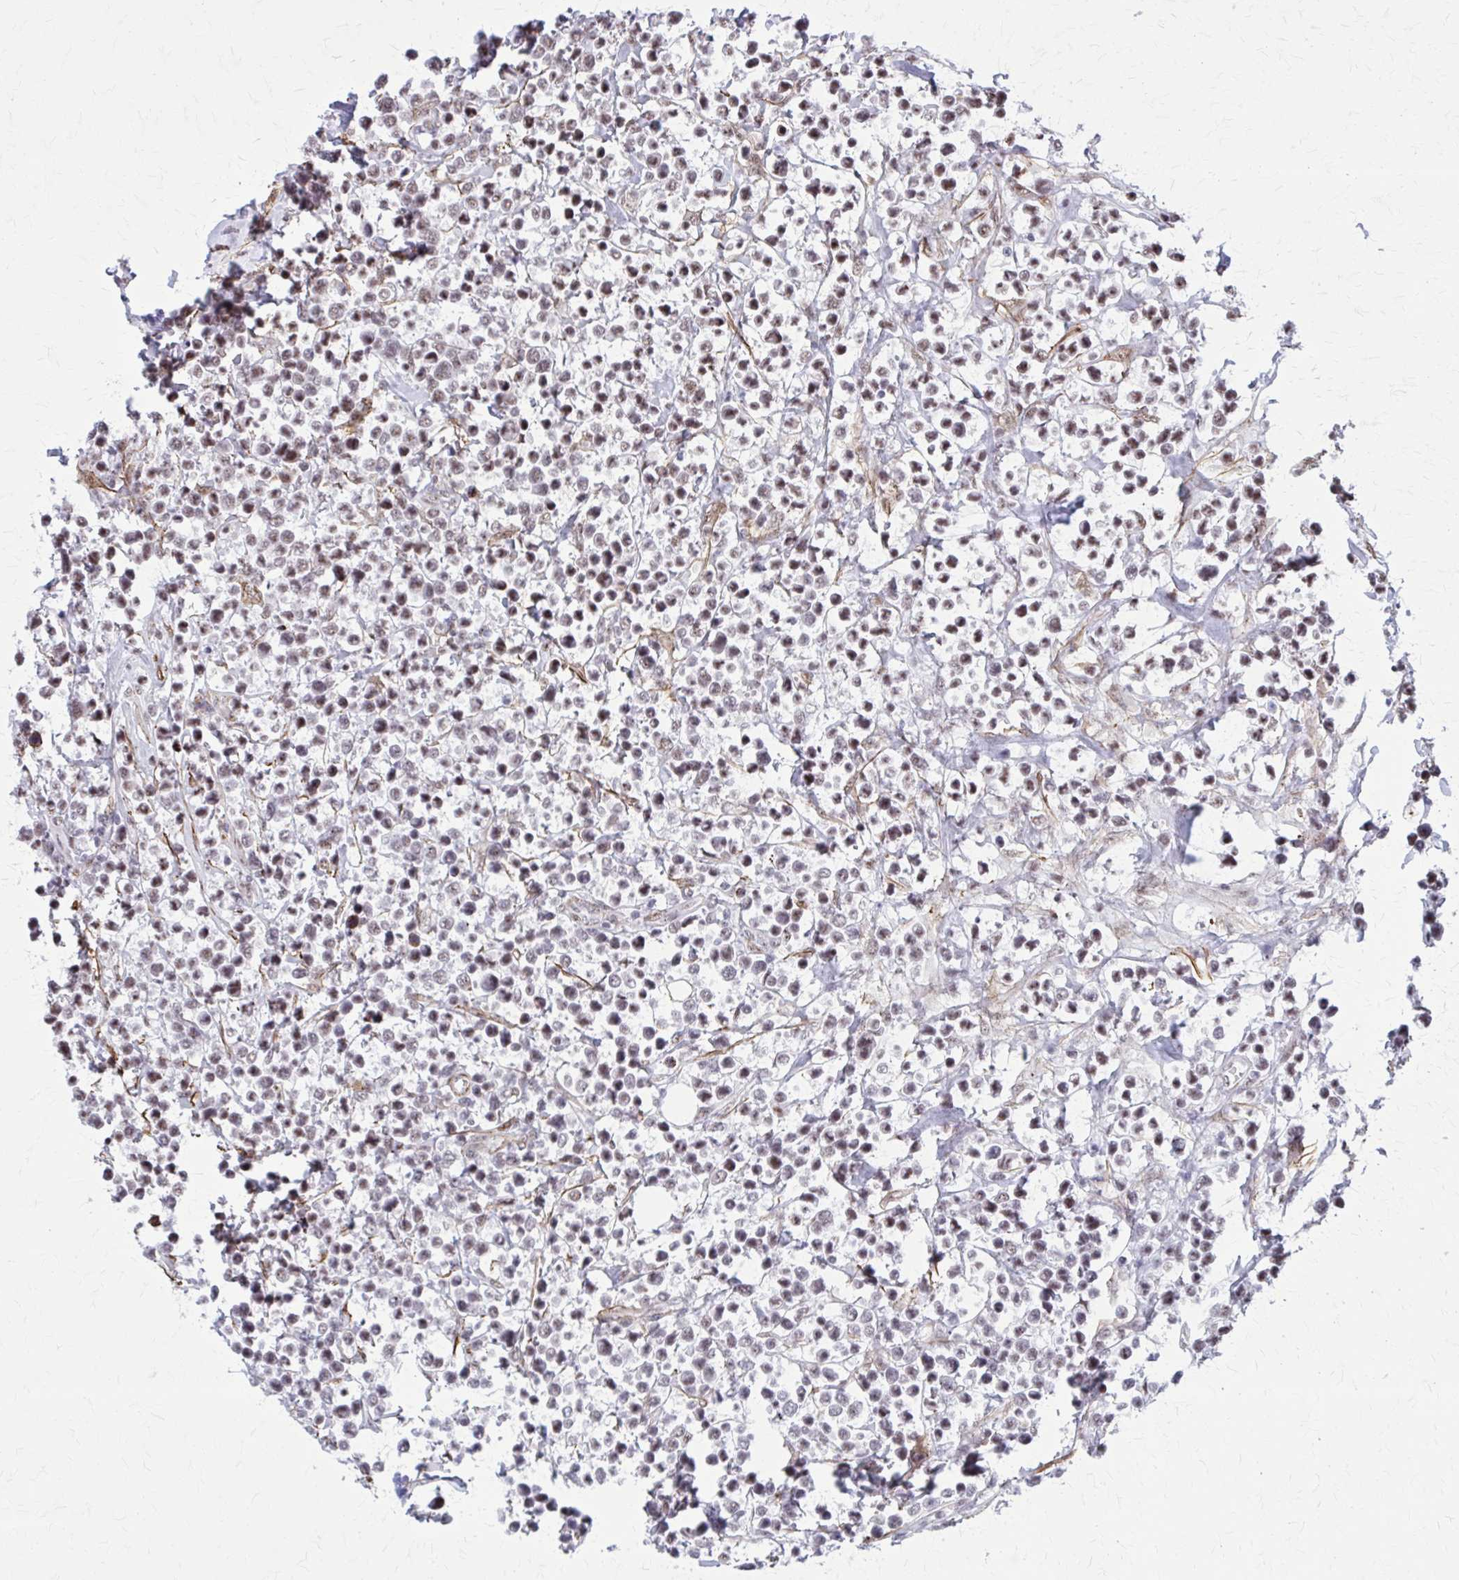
{"staining": {"intensity": "weak", "quantity": ">75%", "location": "nuclear"}, "tissue": "lymphoma", "cell_type": "Tumor cells", "image_type": "cancer", "snomed": [{"axis": "morphology", "description": "Malignant lymphoma, non-Hodgkin's type, High grade"}, {"axis": "topography", "description": "Soft tissue"}], "caption": "Immunohistochemistry (IHC) (DAB (3,3'-diaminobenzidine)) staining of human high-grade malignant lymphoma, non-Hodgkin's type demonstrates weak nuclear protein staining in approximately >75% of tumor cells.", "gene": "NRBF2", "patient": {"sex": "female", "age": 56}}